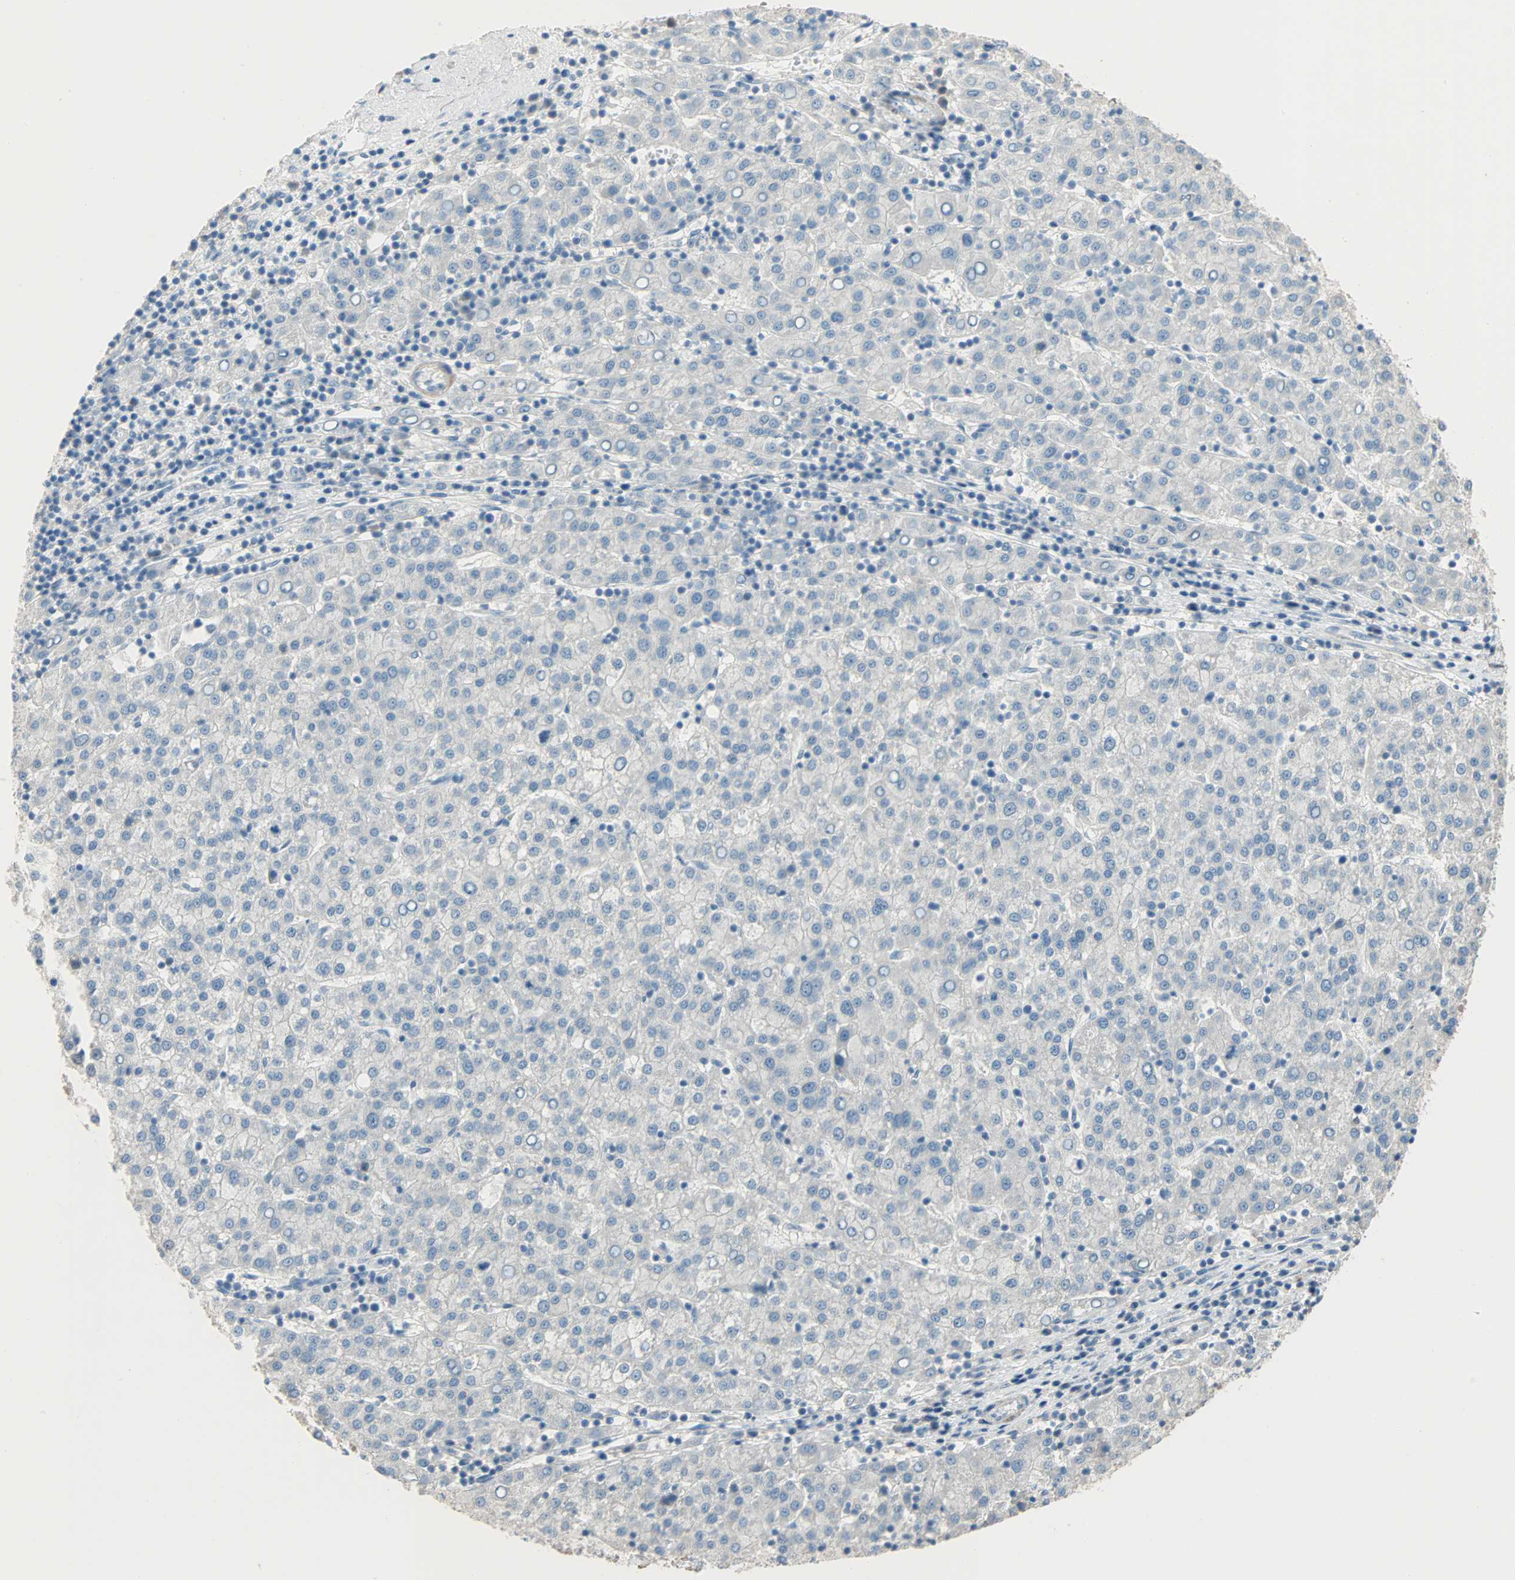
{"staining": {"intensity": "negative", "quantity": "none", "location": "none"}, "tissue": "liver cancer", "cell_type": "Tumor cells", "image_type": "cancer", "snomed": [{"axis": "morphology", "description": "Carcinoma, Hepatocellular, NOS"}, {"axis": "topography", "description": "Liver"}], "caption": "A high-resolution image shows IHC staining of liver cancer (hepatocellular carcinoma), which shows no significant positivity in tumor cells.", "gene": "ACVRL1", "patient": {"sex": "female", "age": 58}}